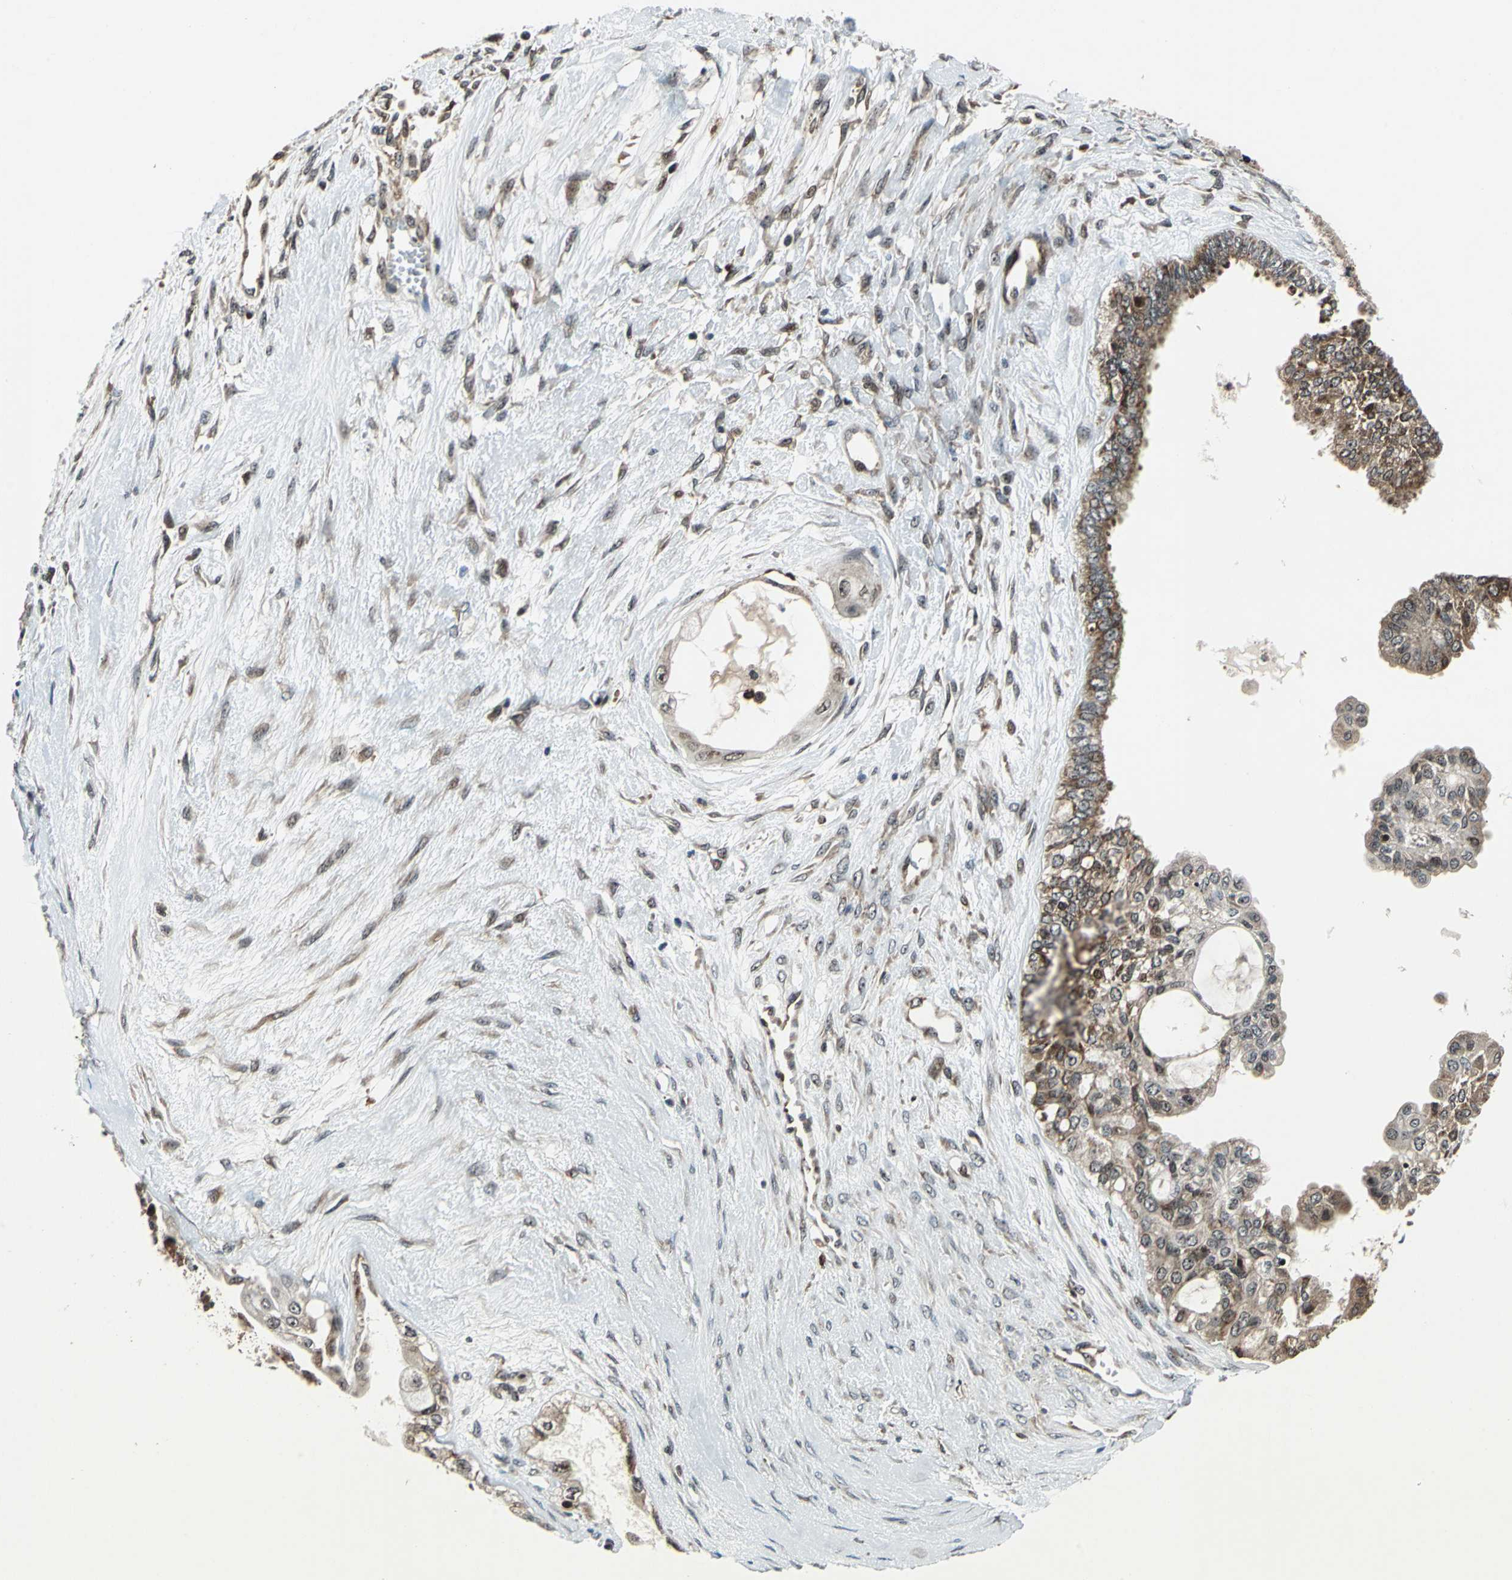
{"staining": {"intensity": "moderate", "quantity": ">75%", "location": "cytoplasmic/membranous"}, "tissue": "ovarian cancer", "cell_type": "Tumor cells", "image_type": "cancer", "snomed": [{"axis": "morphology", "description": "Carcinoma, NOS"}, {"axis": "morphology", "description": "Carcinoma, endometroid"}, {"axis": "topography", "description": "Ovary"}], "caption": "Brown immunohistochemical staining in endometroid carcinoma (ovarian) displays moderate cytoplasmic/membranous staining in about >75% of tumor cells.", "gene": "AATF", "patient": {"sex": "female", "age": 50}}